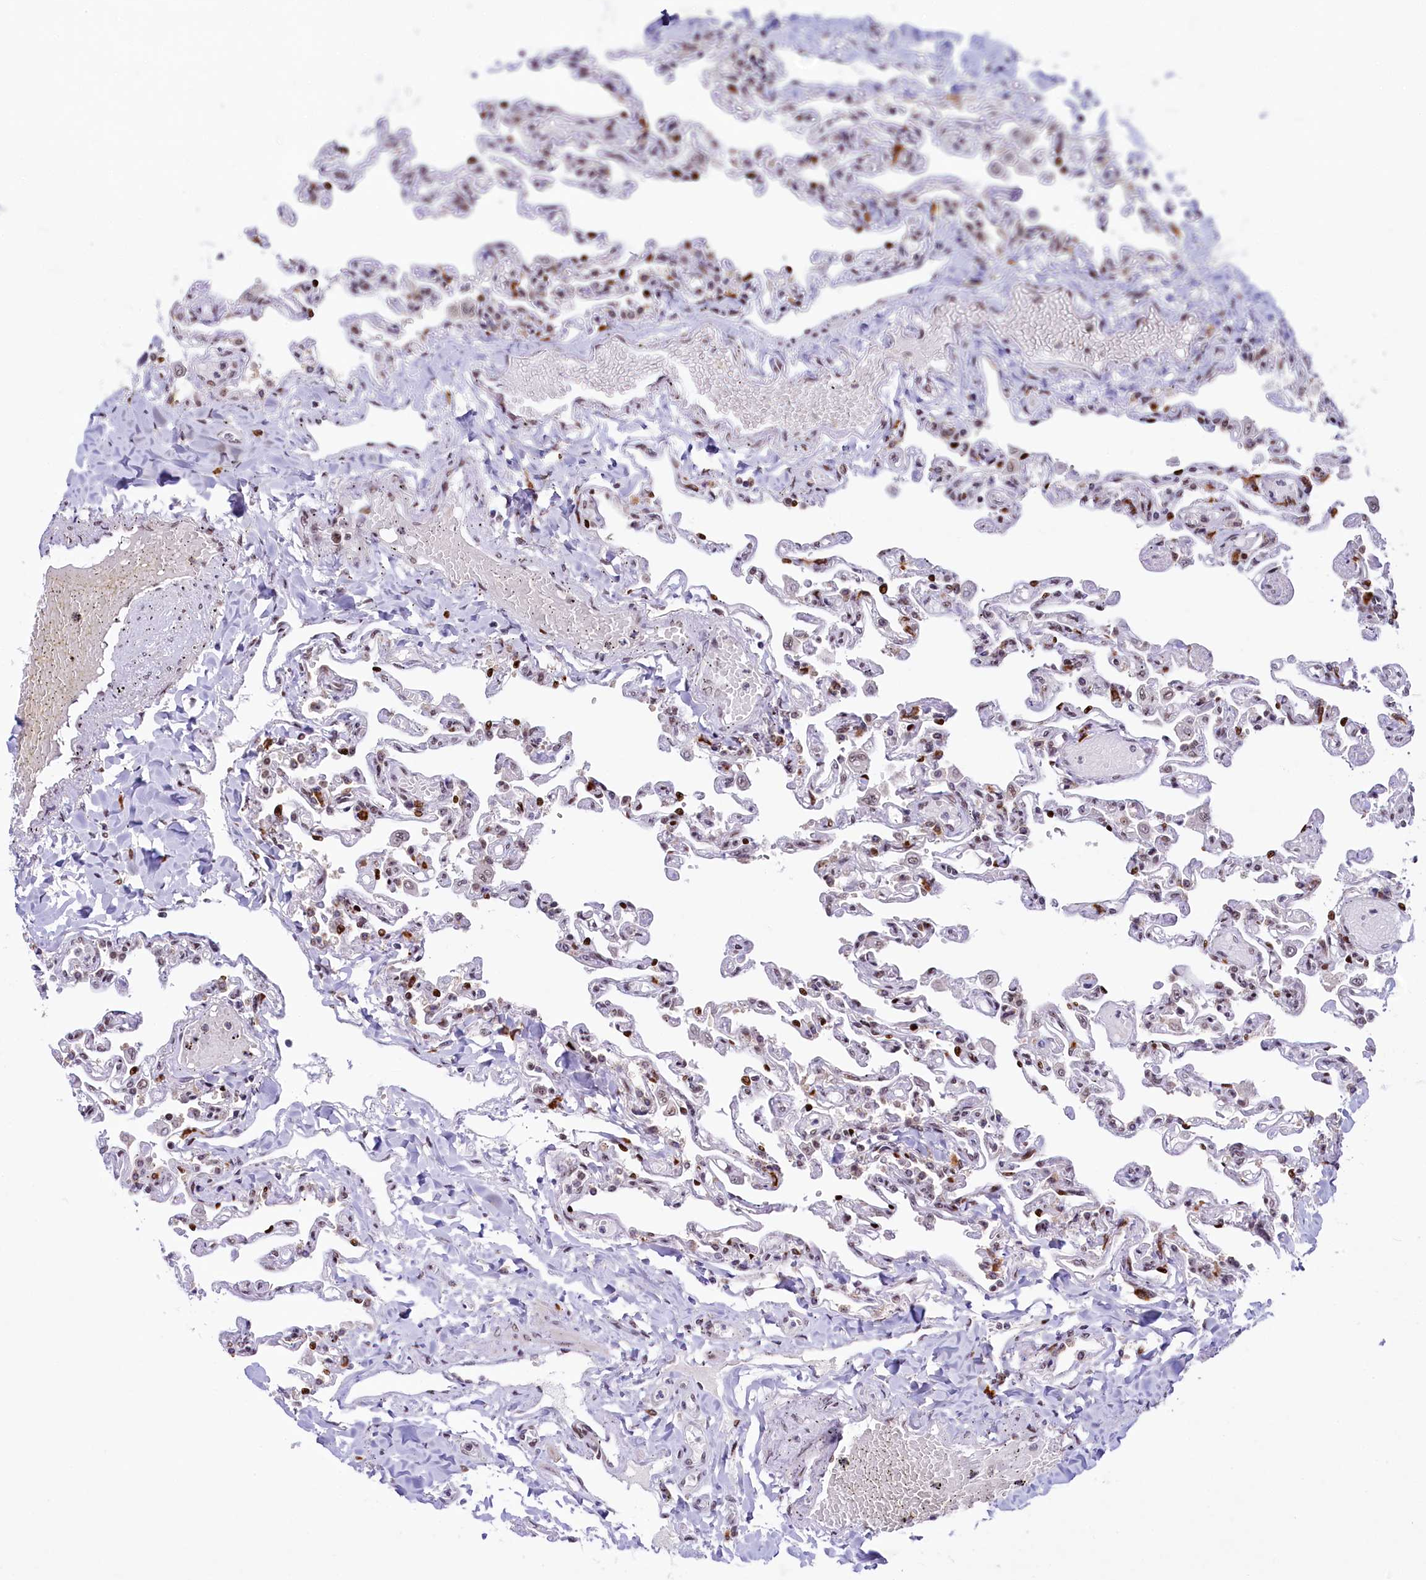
{"staining": {"intensity": "moderate", "quantity": "25%-75%", "location": "nuclear"}, "tissue": "lung", "cell_type": "Alveolar cells", "image_type": "normal", "snomed": [{"axis": "morphology", "description": "Normal tissue, NOS"}, {"axis": "topography", "description": "Lung"}], "caption": "A high-resolution photomicrograph shows immunohistochemistry staining of benign lung, which demonstrates moderate nuclear positivity in about 25%-75% of alveolar cells.", "gene": "ANKS3", "patient": {"sex": "male", "age": 21}}